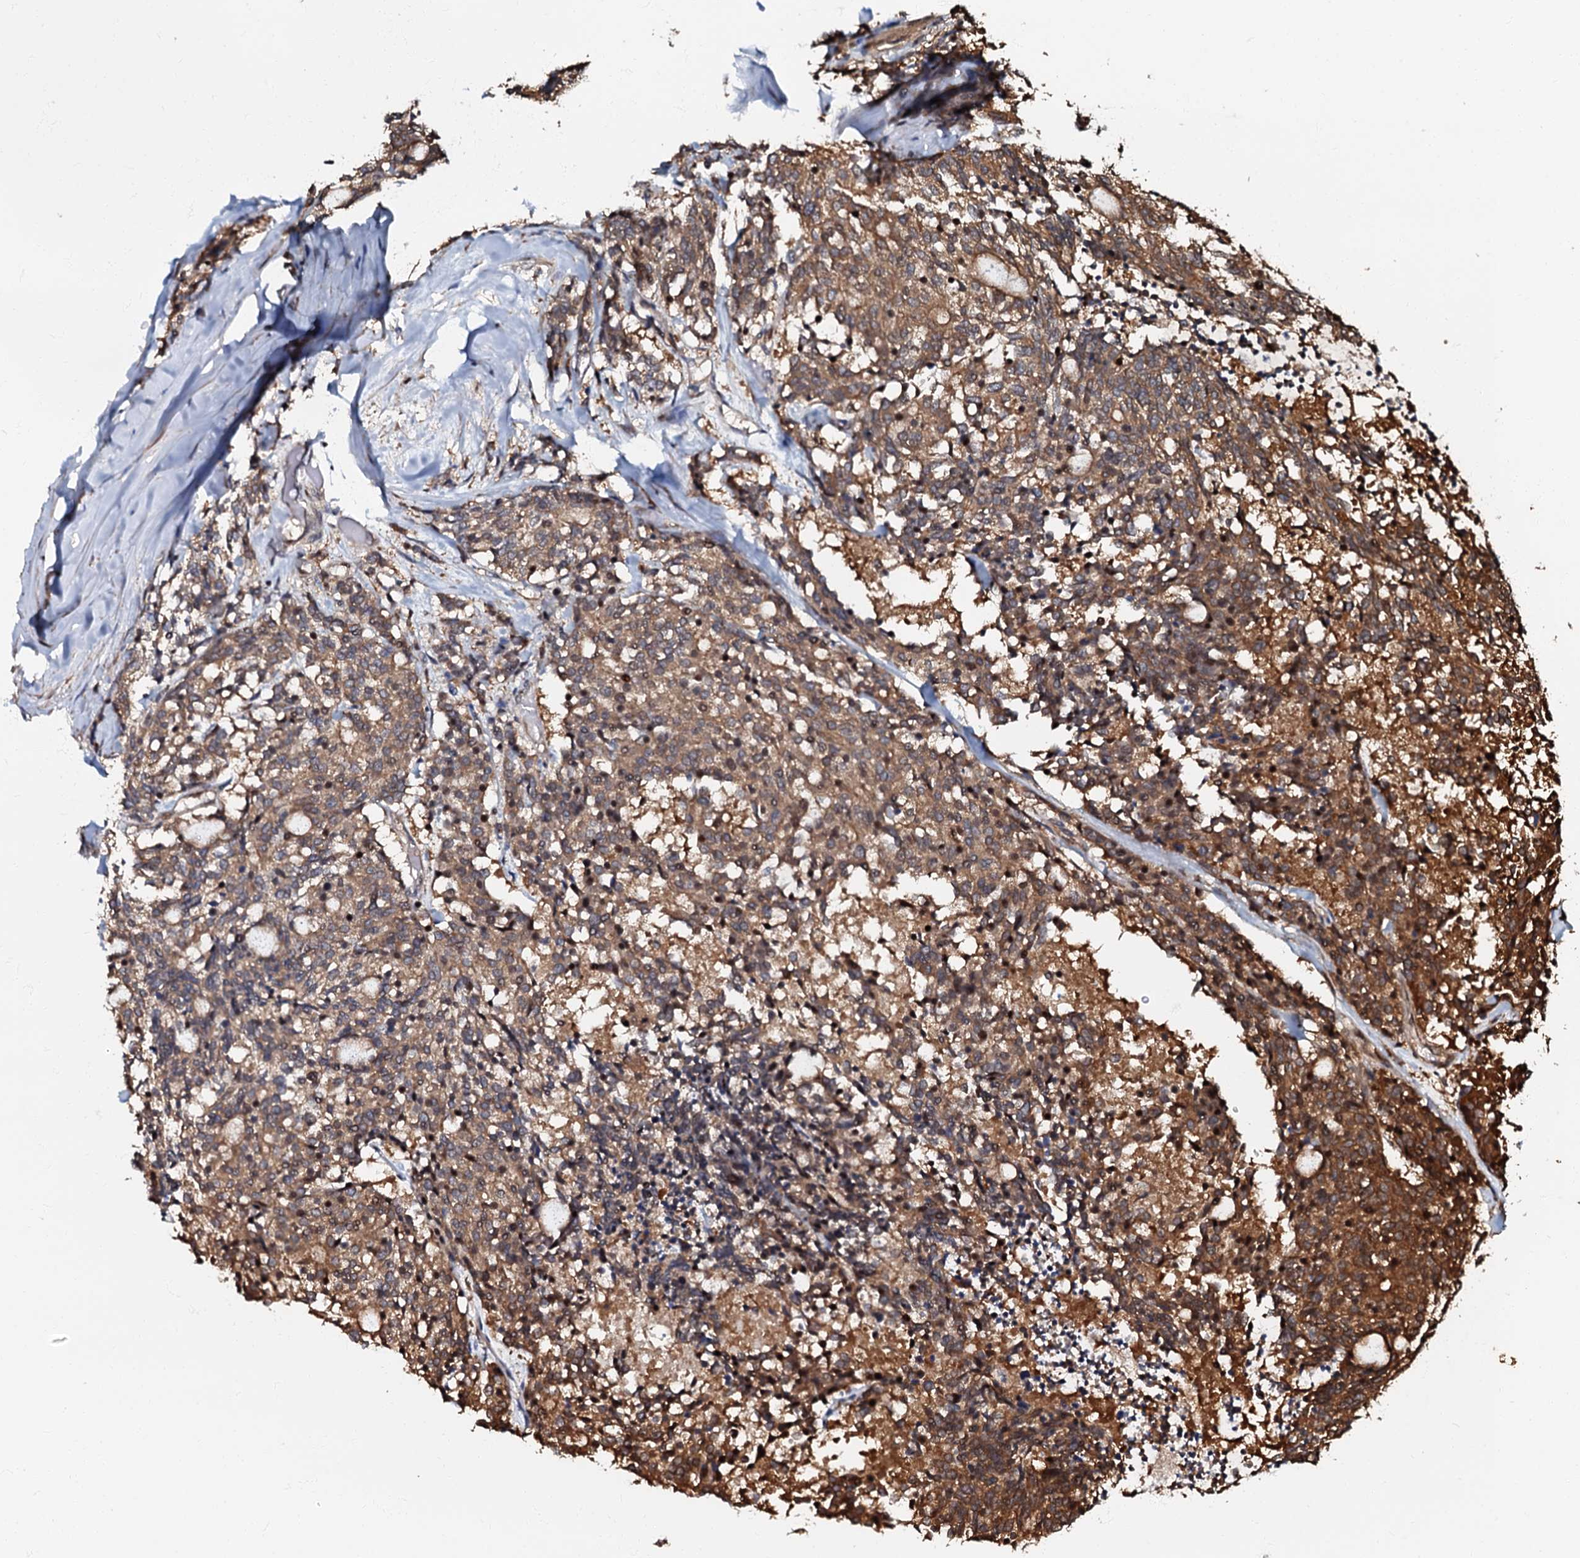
{"staining": {"intensity": "moderate", "quantity": ">75%", "location": "cytoplasmic/membranous,nuclear"}, "tissue": "carcinoid", "cell_type": "Tumor cells", "image_type": "cancer", "snomed": [{"axis": "morphology", "description": "Carcinoid, malignant, NOS"}, {"axis": "topography", "description": "Pancreas"}], "caption": "Immunohistochemical staining of carcinoid reveals medium levels of moderate cytoplasmic/membranous and nuclear positivity in about >75% of tumor cells.", "gene": "OSBP", "patient": {"sex": "female", "age": 54}}